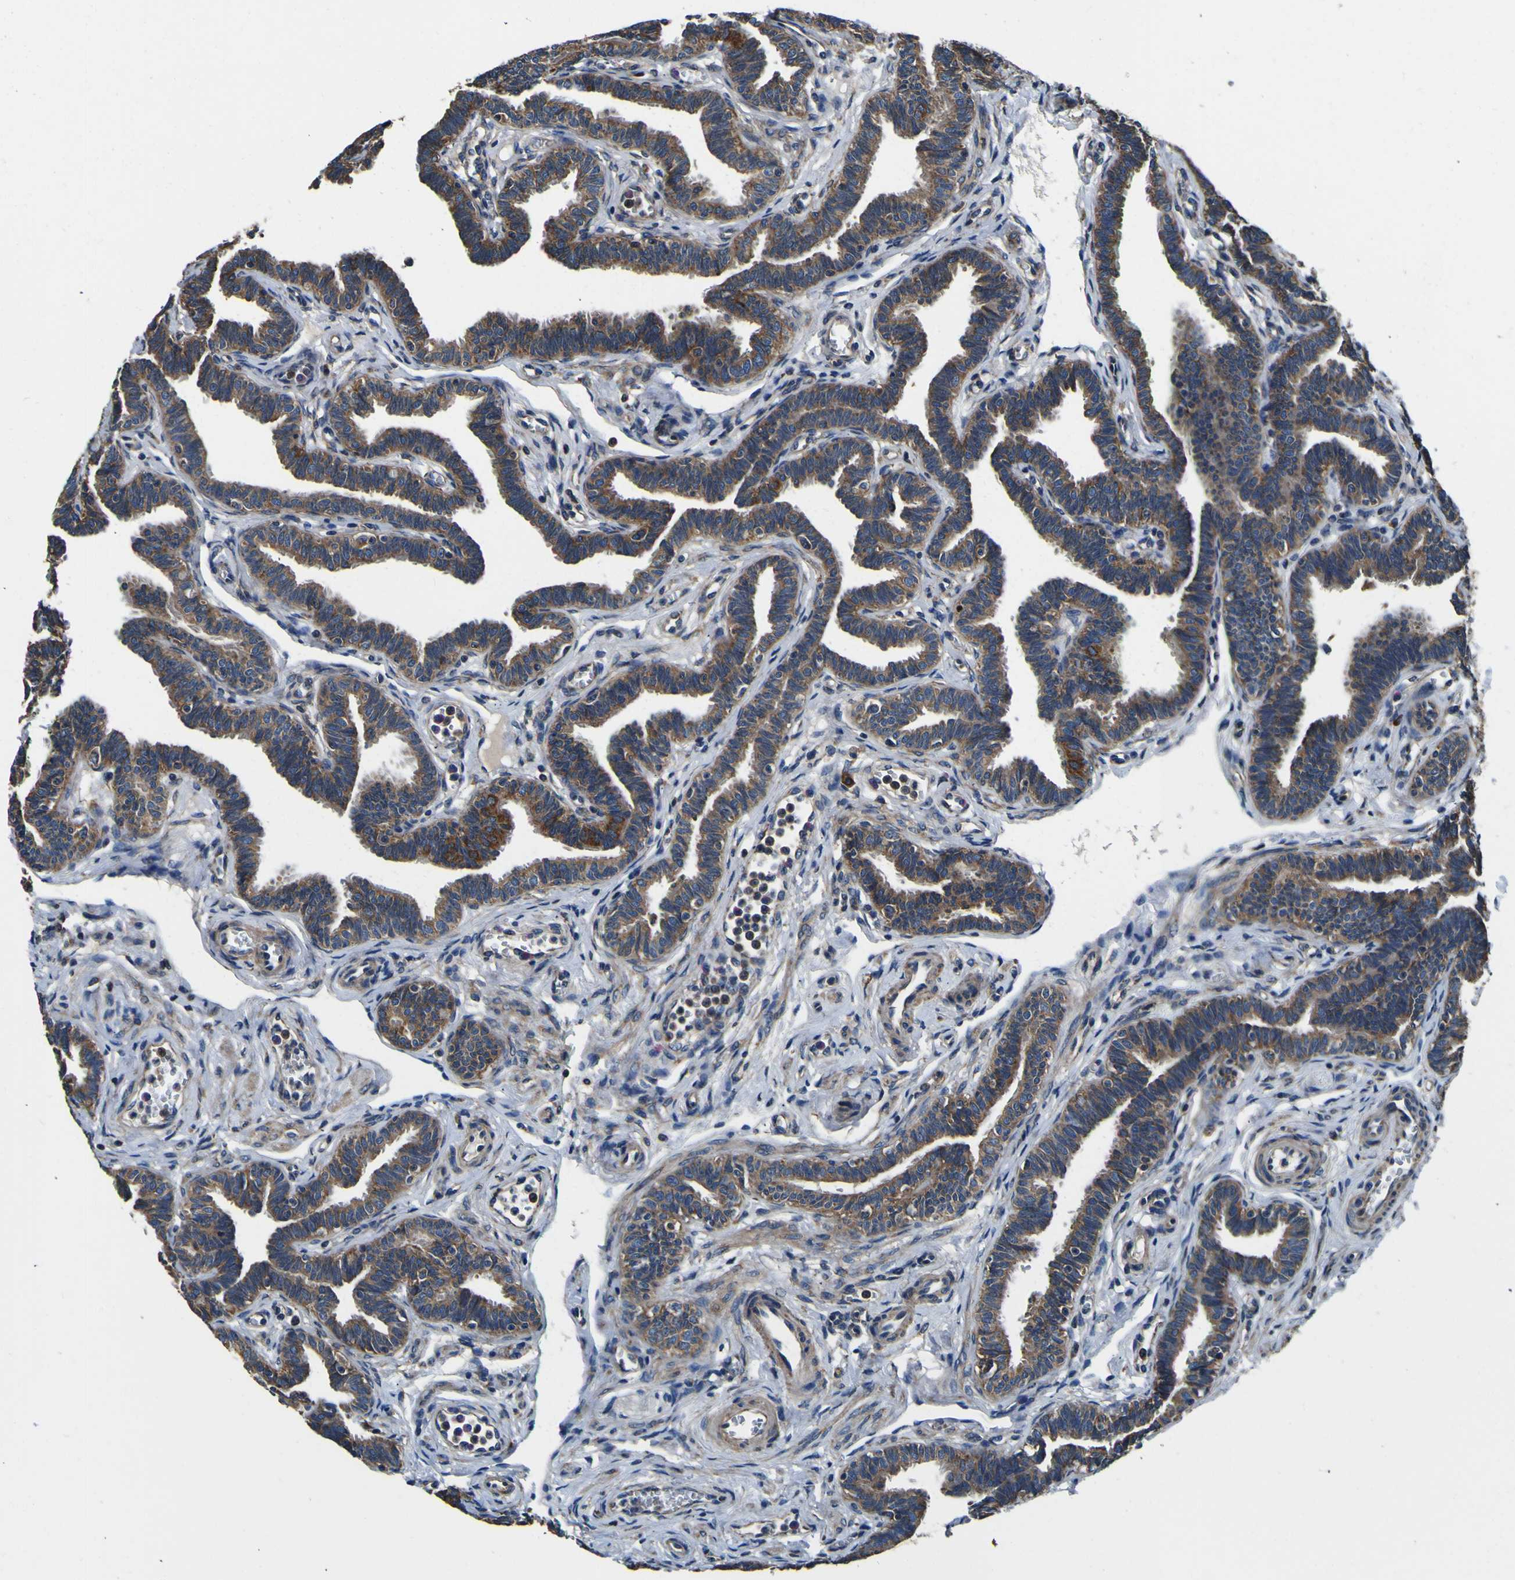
{"staining": {"intensity": "moderate", "quantity": ">75%", "location": "cytoplasmic/membranous"}, "tissue": "fallopian tube", "cell_type": "Glandular cells", "image_type": "normal", "snomed": [{"axis": "morphology", "description": "Normal tissue, NOS"}, {"axis": "topography", "description": "Fallopian tube"}, {"axis": "topography", "description": "Ovary"}], "caption": "An image of fallopian tube stained for a protein shows moderate cytoplasmic/membranous brown staining in glandular cells. The staining was performed using DAB (3,3'-diaminobenzidine), with brown indicating positive protein expression. Nuclei are stained blue with hematoxylin.", "gene": "INPP5A", "patient": {"sex": "female", "age": 23}}